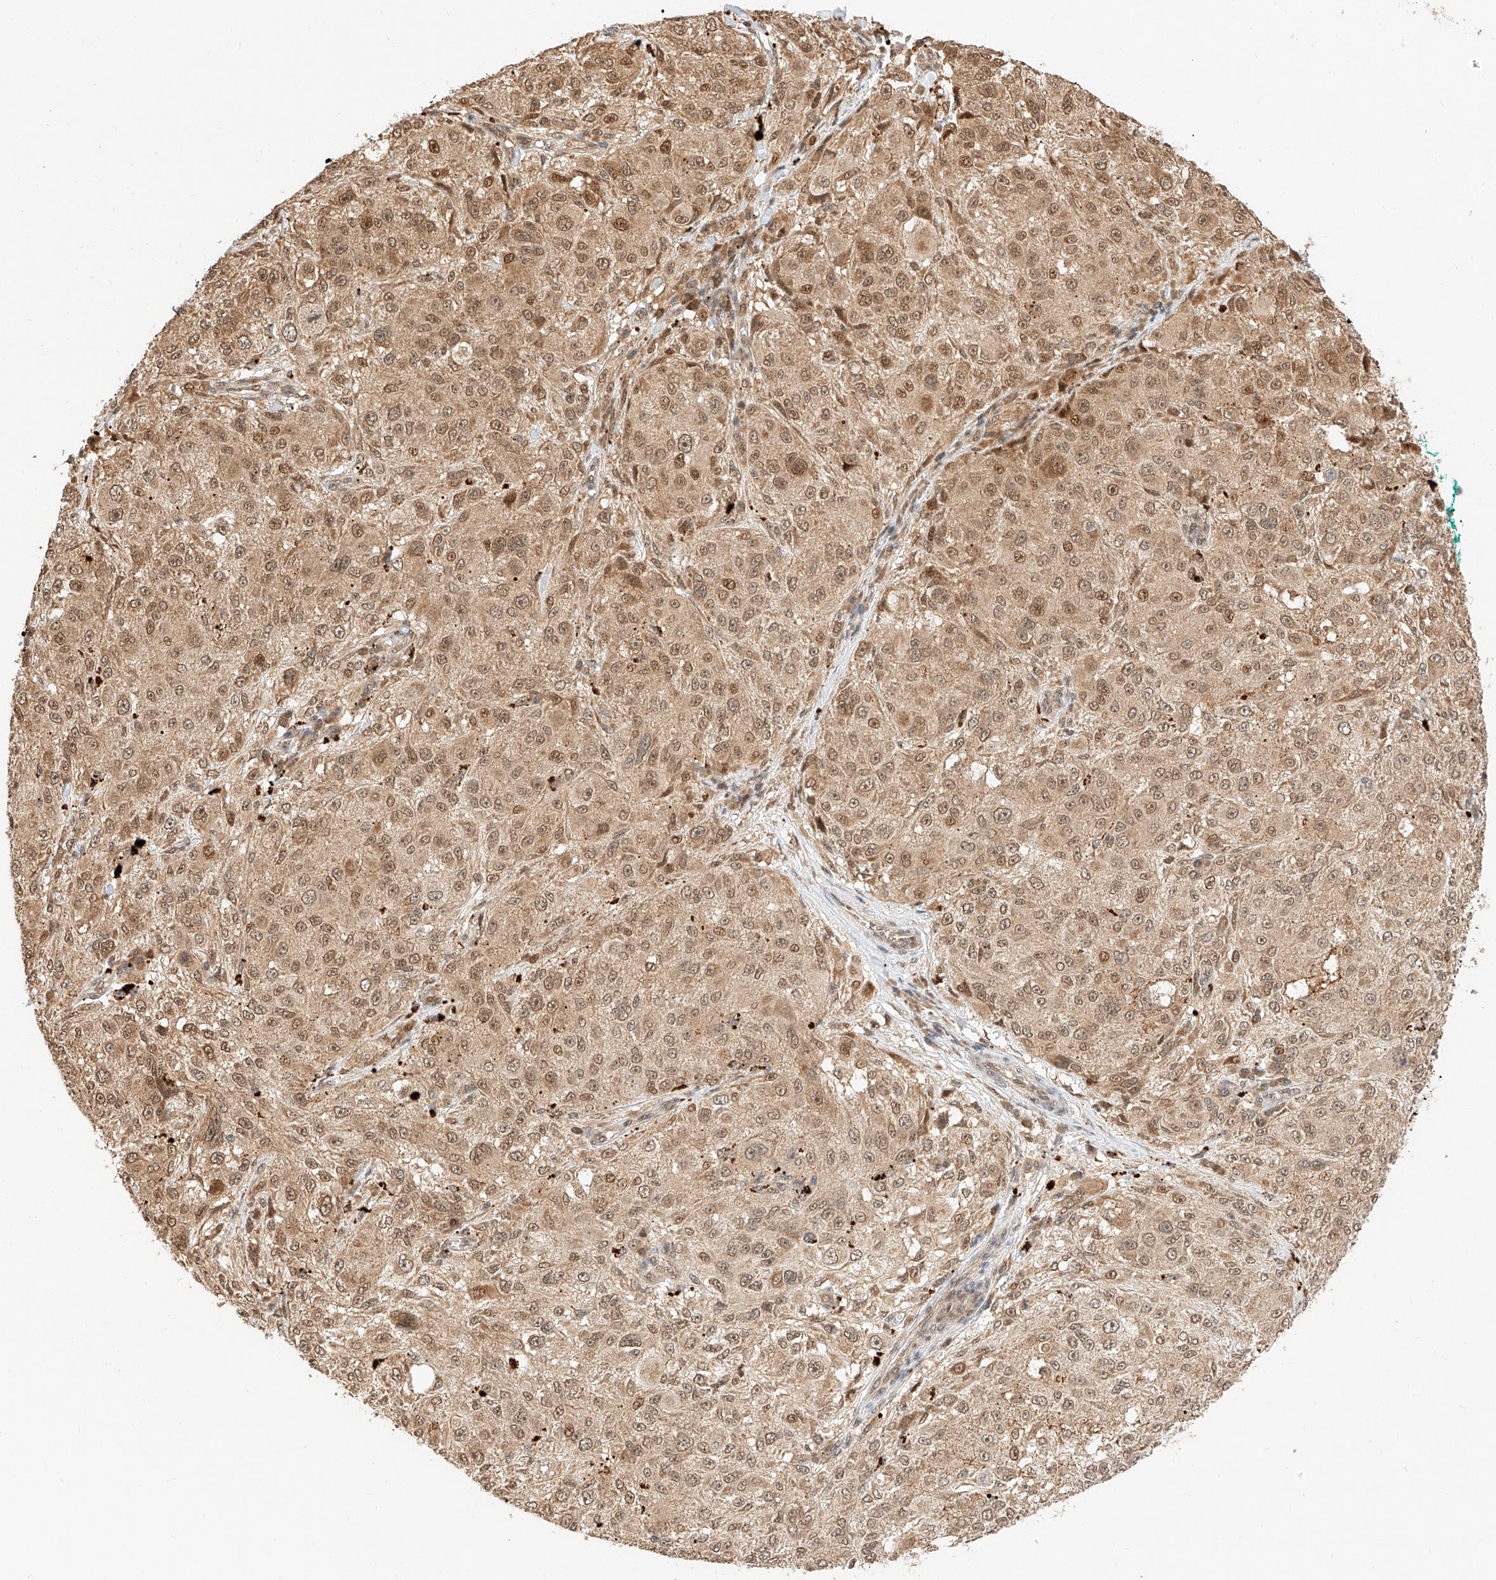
{"staining": {"intensity": "moderate", "quantity": ">75%", "location": "cytoplasmic/membranous,nuclear"}, "tissue": "melanoma", "cell_type": "Tumor cells", "image_type": "cancer", "snomed": [{"axis": "morphology", "description": "Necrosis, NOS"}, {"axis": "morphology", "description": "Malignant melanoma, NOS"}, {"axis": "topography", "description": "Skin"}], "caption": "Human malignant melanoma stained with a brown dye exhibits moderate cytoplasmic/membranous and nuclear positive expression in approximately >75% of tumor cells.", "gene": "EIF4H", "patient": {"sex": "female", "age": 87}}